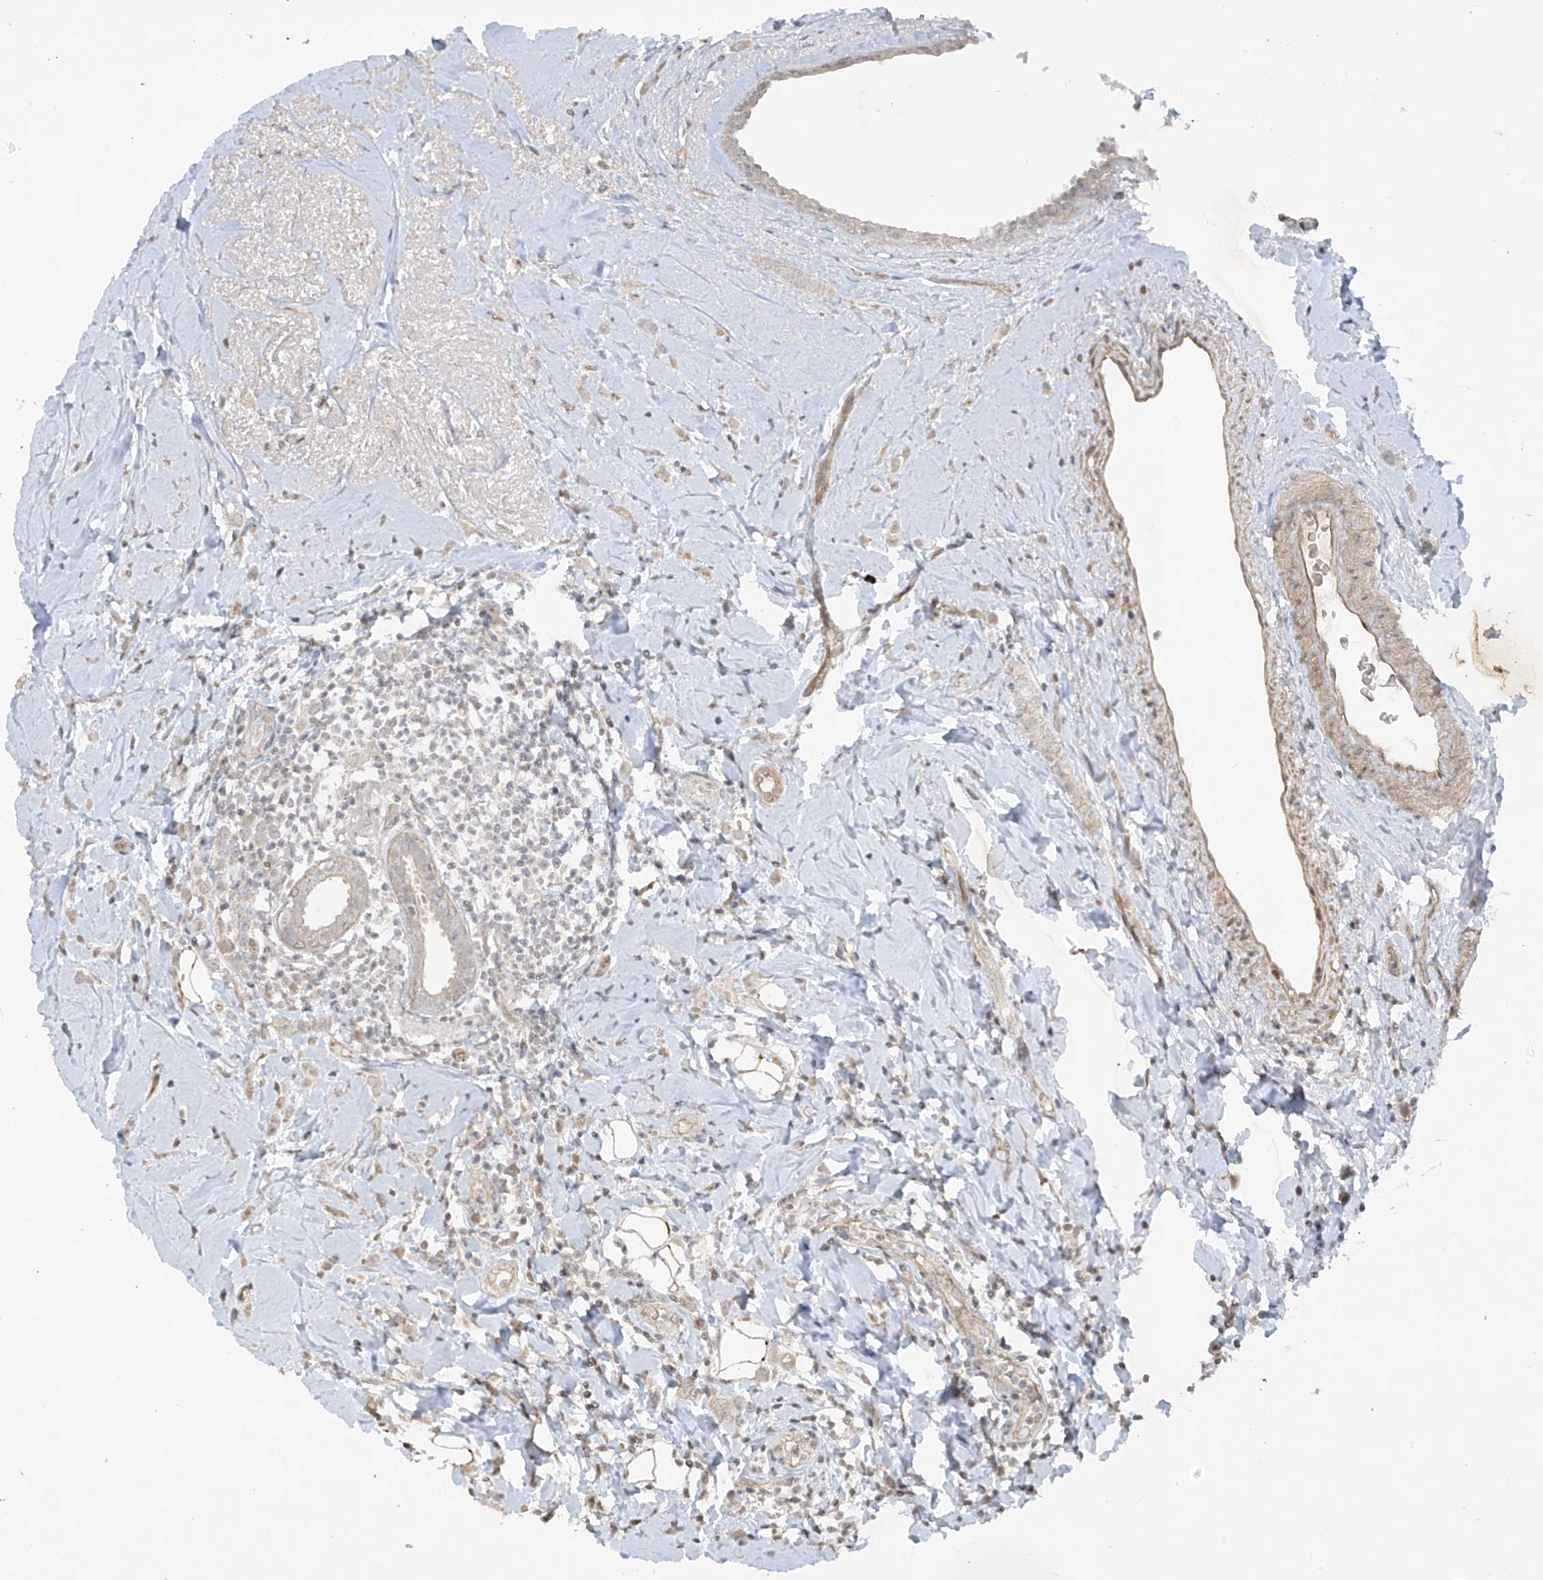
{"staining": {"intensity": "weak", "quantity": ">75%", "location": "cytoplasmic/membranous"}, "tissue": "breast cancer", "cell_type": "Tumor cells", "image_type": "cancer", "snomed": [{"axis": "morphology", "description": "Lobular carcinoma"}, {"axis": "topography", "description": "Breast"}], "caption": "Immunohistochemical staining of breast cancer exhibits weak cytoplasmic/membranous protein expression in approximately >75% of tumor cells.", "gene": "DGKQ", "patient": {"sex": "female", "age": 47}}